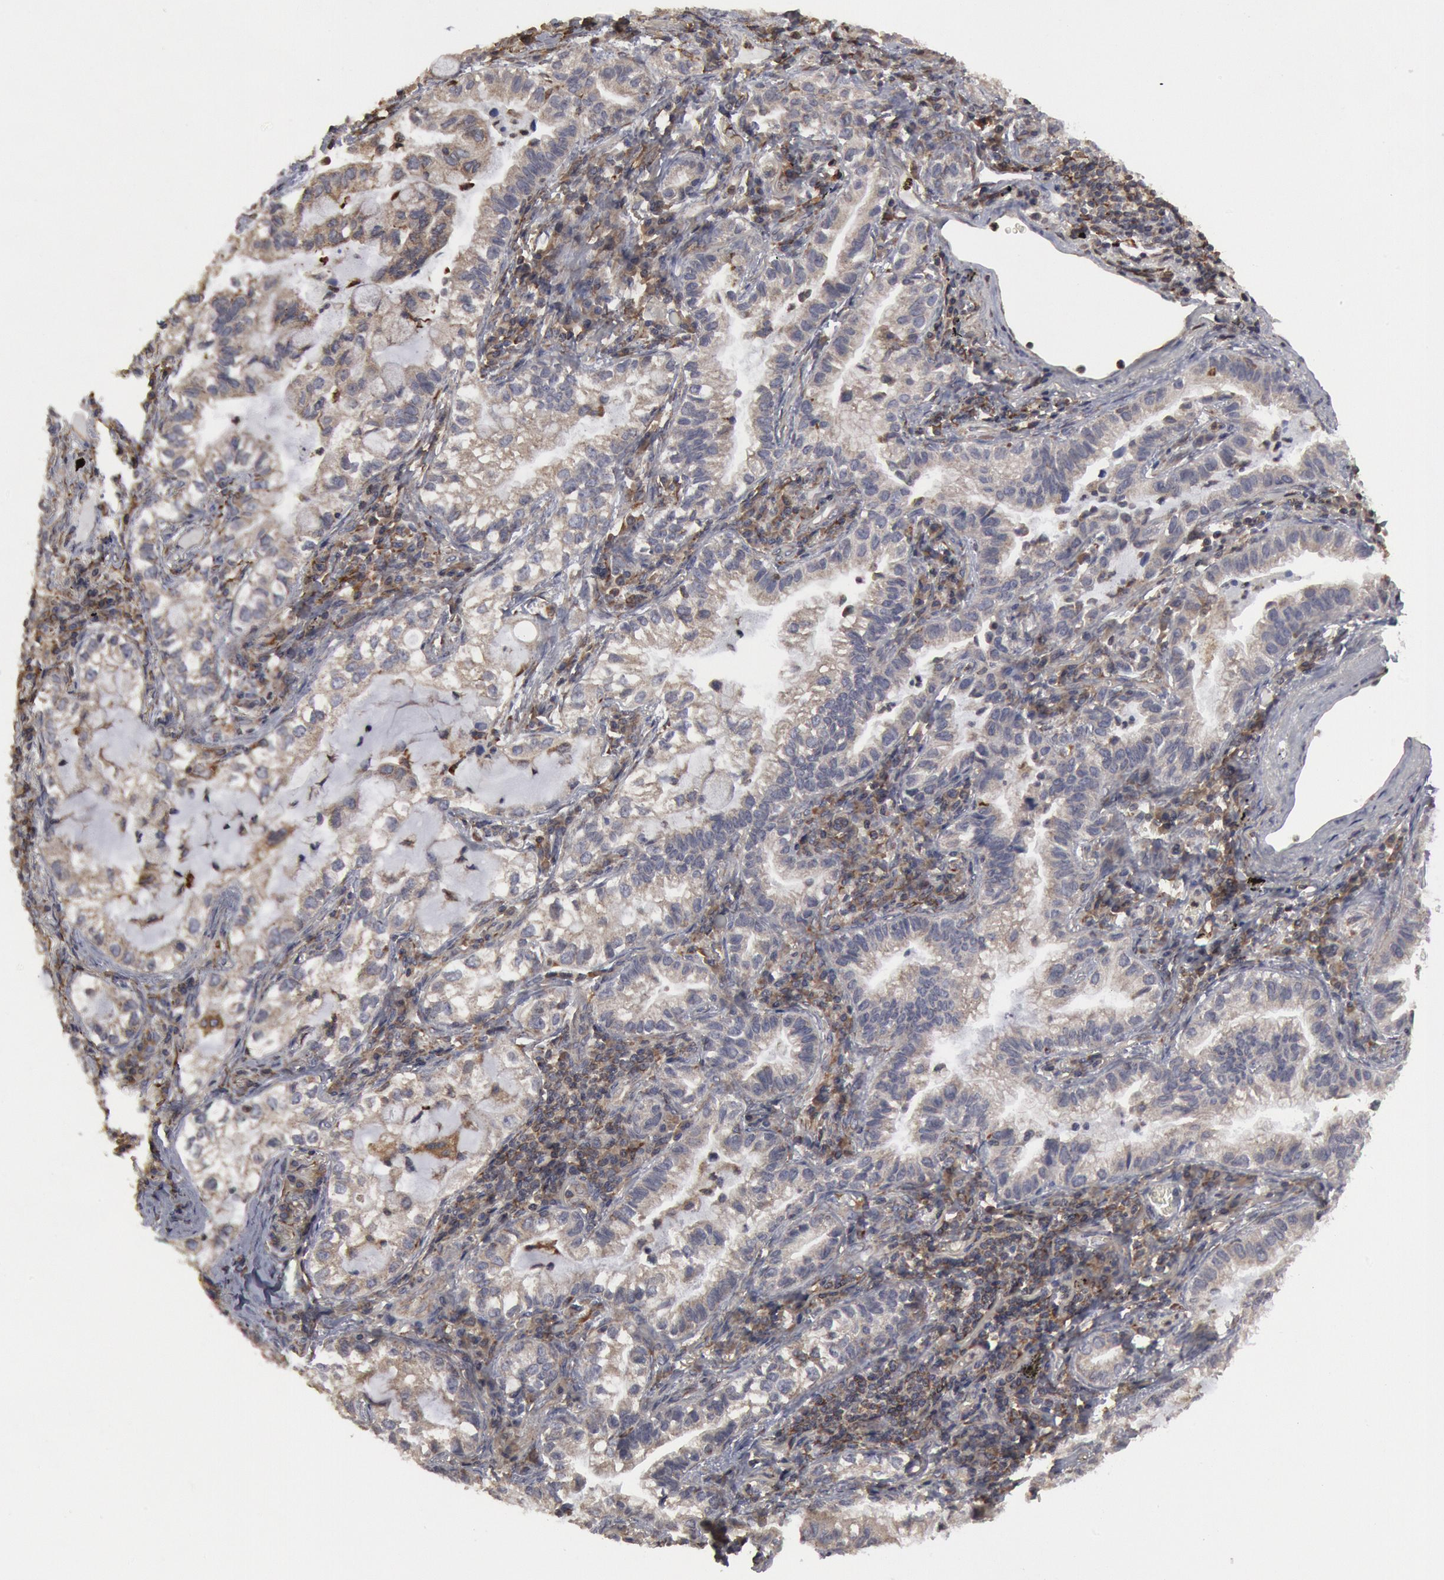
{"staining": {"intensity": "negative", "quantity": "none", "location": "none"}, "tissue": "lung cancer", "cell_type": "Tumor cells", "image_type": "cancer", "snomed": [{"axis": "morphology", "description": "Adenocarcinoma, NOS"}, {"axis": "topography", "description": "Lung"}], "caption": "Tumor cells show no significant protein positivity in adenocarcinoma (lung). (IHC, brightfield microscopy, high magnification).", "gene": "OSBPL8", "patient": {"sex": "female", "age": 50}}